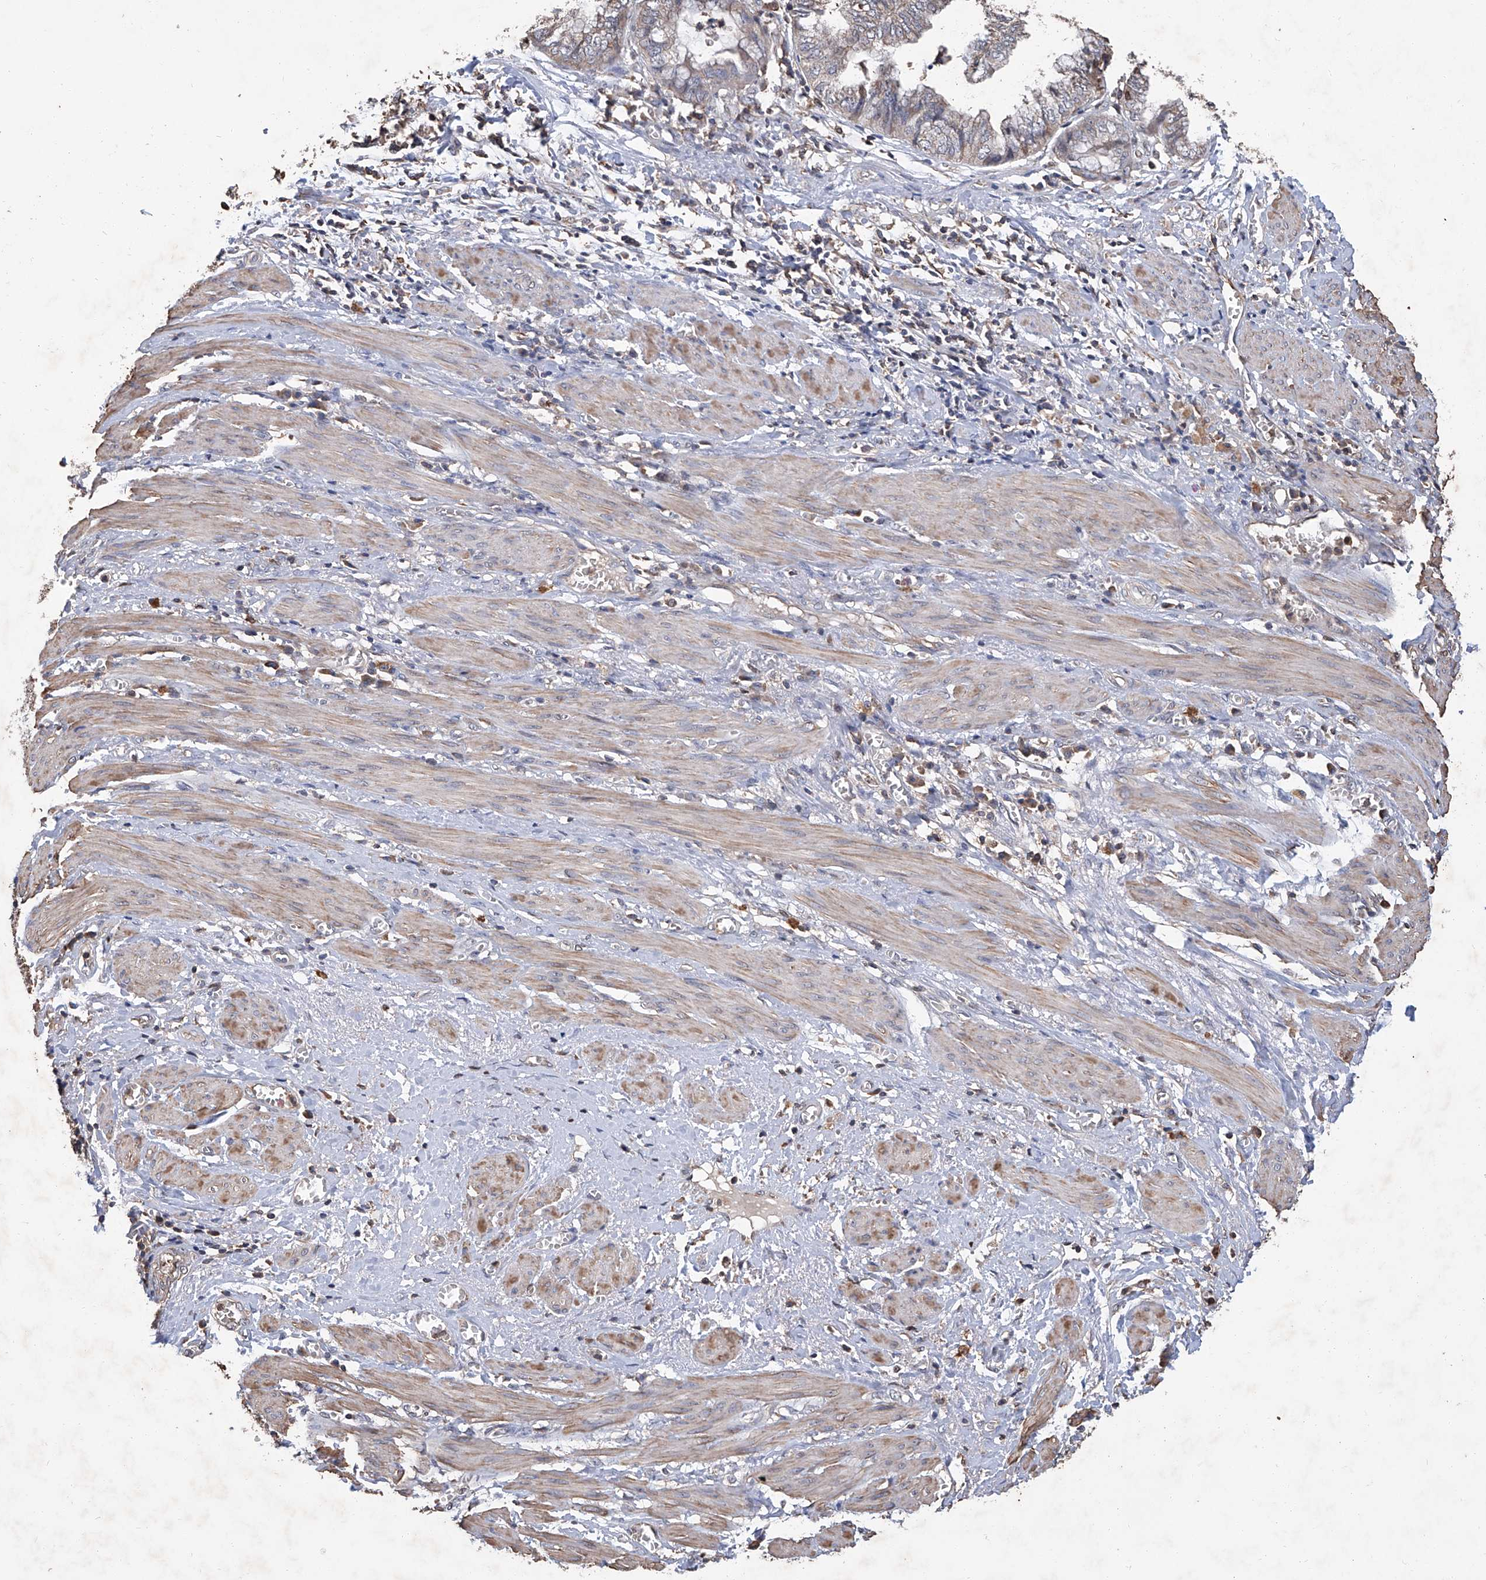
{"staining": {"intensity": "weak", "quantity": "<25%", "location": "cytoplasmic/membranous"}, "tissue": "endometrial cancer", "cell_type": "Tumor cells", "image_type": "cancer", "snomed": [{"axis": "morphology", "description": "Necrosis, NOS"}, {"axis": "morphology", "description": "Adenocarcinoma, NOS"}, {"axis": "topography", "description": "Endometrium"}], "caption": "Immunohistochemical staining of human endometrial adenocarcinoma demonstrates no significant positivity in tumor cells. The staining is performed using DAB brown chromogen with nuclei counter-stained in using hematoxylin.", "gene": "GPT", "patient": {"sex": "female", "age": 79}}